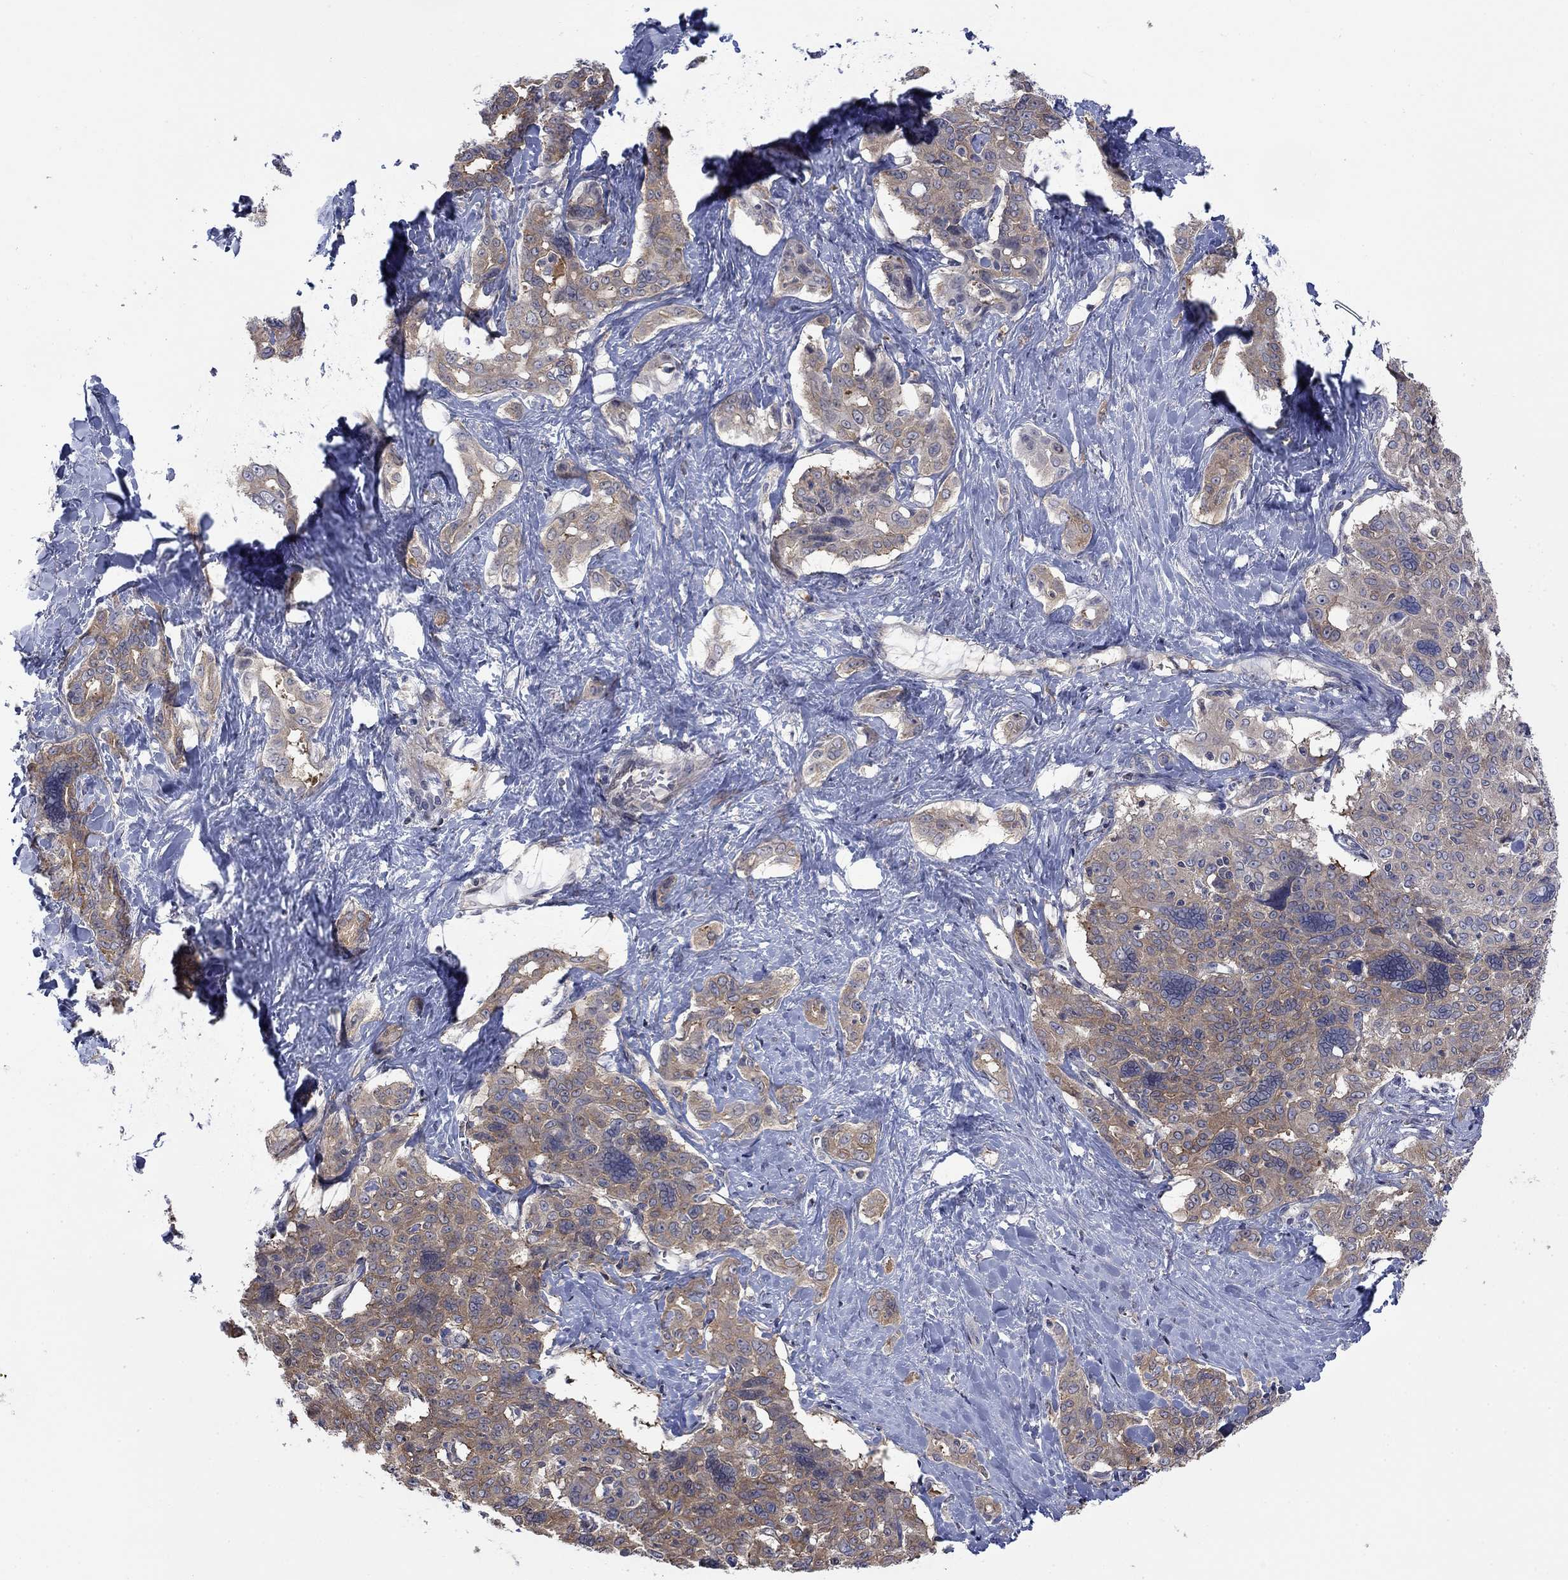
{"staining": {"intensity": "moderate", "quantity": "<25%", "location": "cytoplasmic/membranous"}, "tissue": "liver cancer", "cell_type": "Tumor cells", "image_type": "cancer", "snomed": [{"axis": "morphology", "description": "Cholangiocarcinoma"}, {"axis": "topography", "description": "Liver"}], "caption": "This photomicrograph displays immunohistochemistry (IHC) staining of human cholangiocarcinoma (liver), with low moderate cytoplasmic/membranous staining in approximately <25% of tumor cells.", "gene": "PDZD2", "patient": {"sex": "female", "age": 47}}